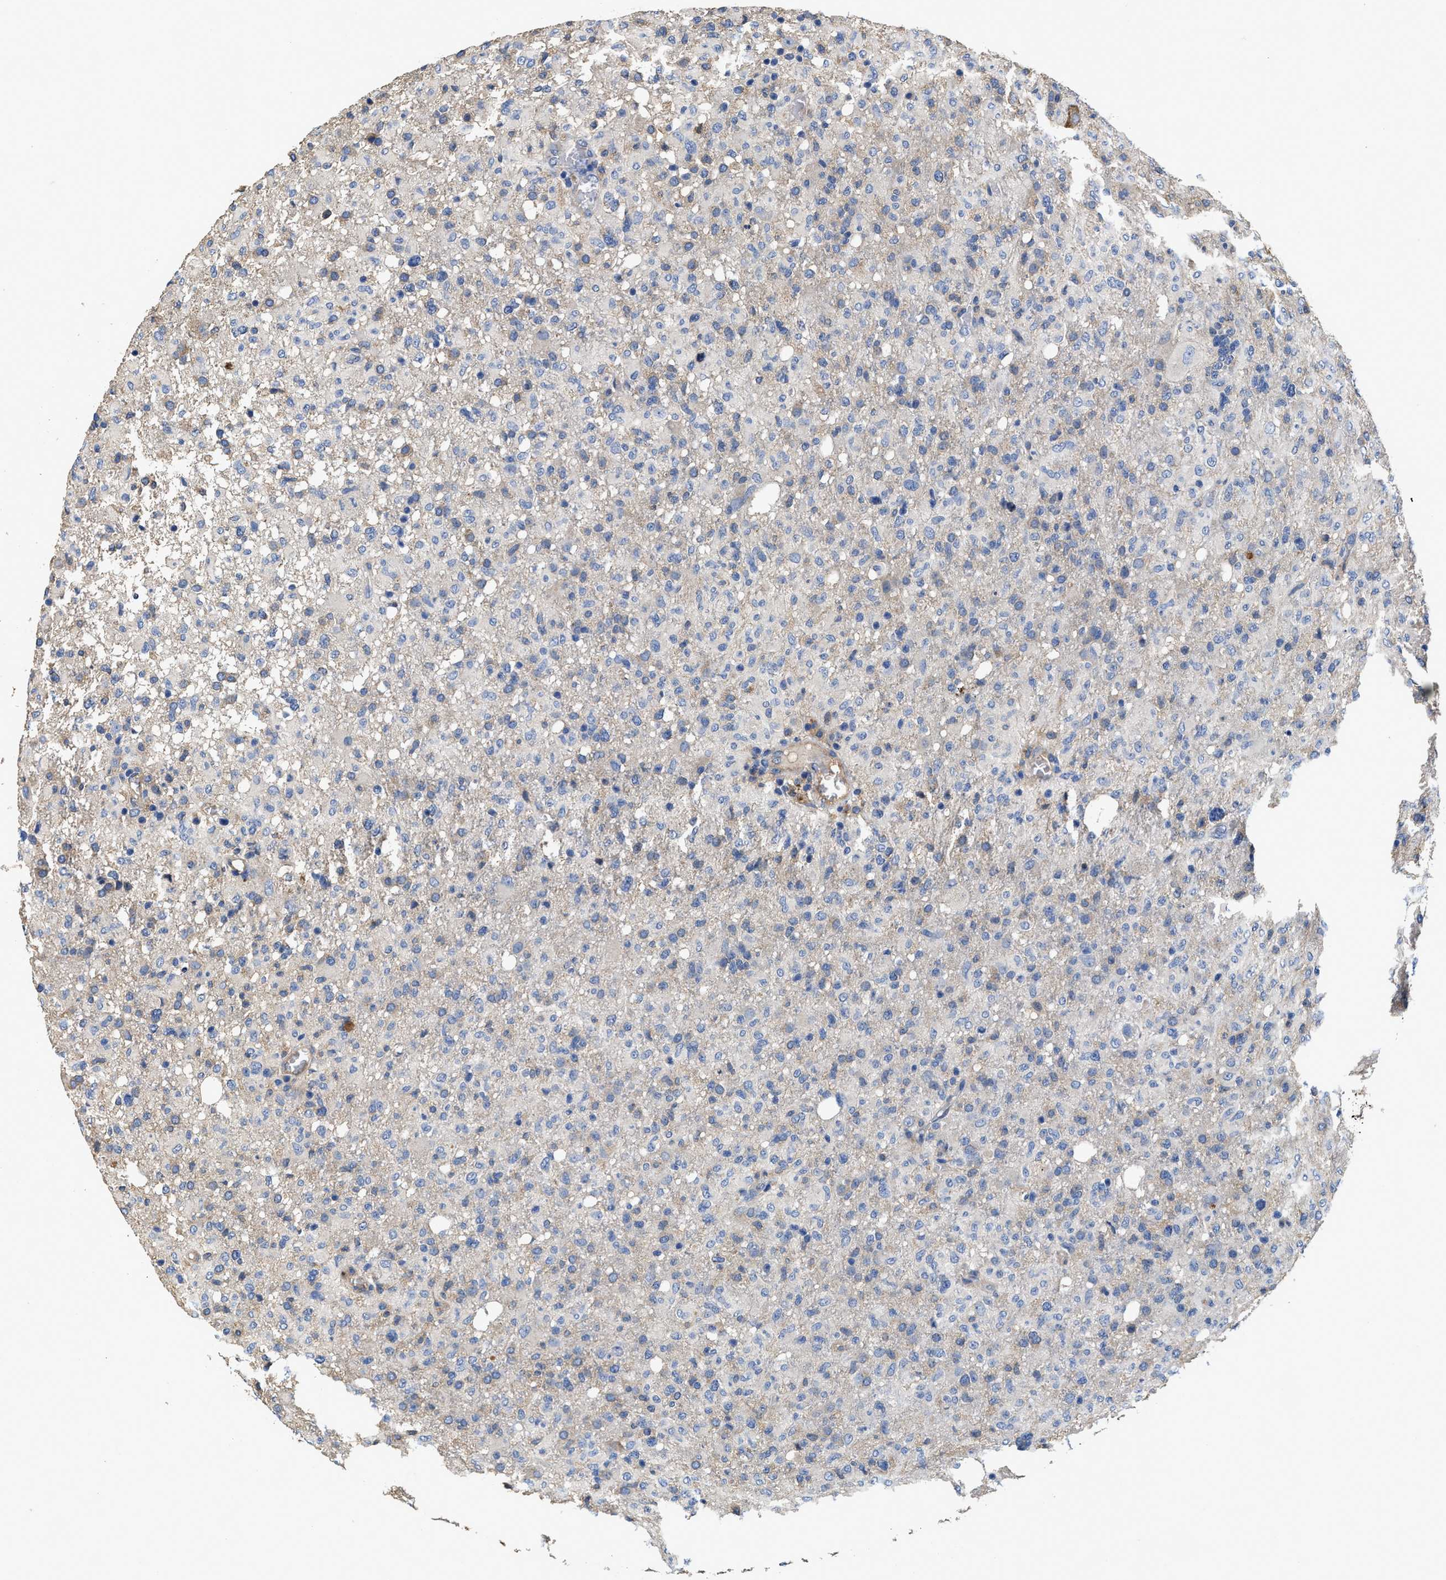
{"staining": {"intensity": "negative", "quantity": "none", "location": "none"}, "tissue": "glioma", "cell_type": "Tumor cells", "image_type": "cancer", "snomed": [{"axis": "morphology", "description": "Glioma, malignant, High grade"}, {"axis": "topography", "description": "Brain"}], "caption": "Photomicrograph shows no protein staining in tumor cells of glioma tissue.", "gene": "PEG10", "patient": {"sex": "female", "age": 57}}